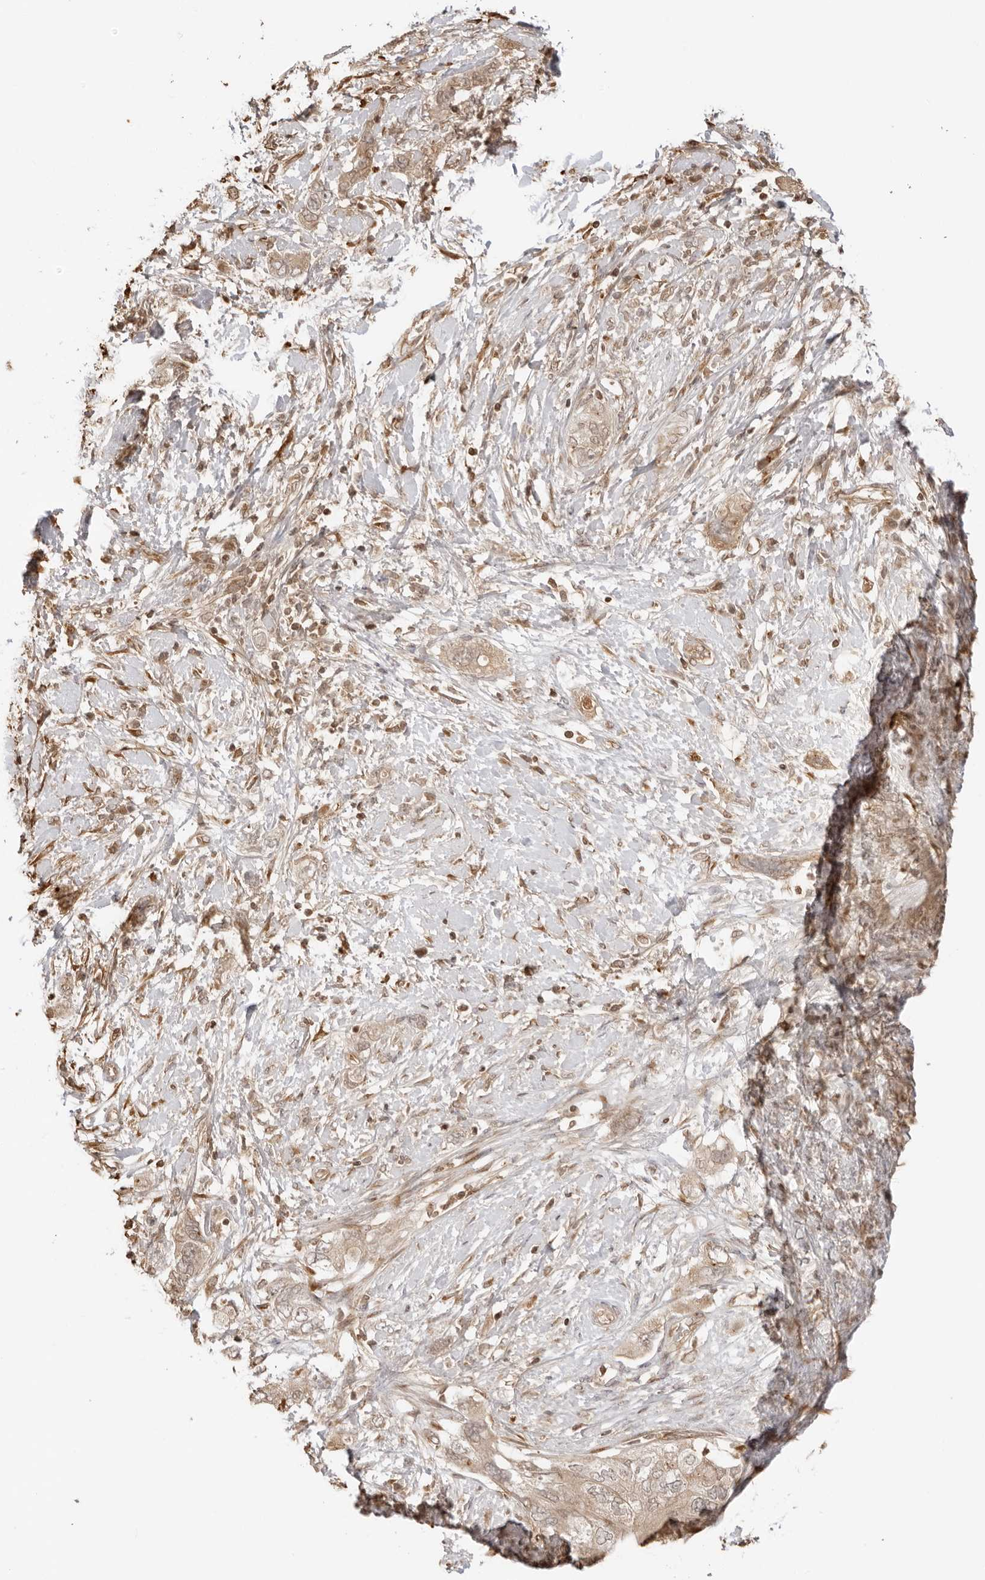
{"staining": {"intensity": "weak", "quantity": ">75%", "location": "cytoplasmic/membranous,nuclear"}, "tissue": "pancreatic cancer", "cell_type": "Tumor cells", "image_type": "cancer", "snomed": [{"axis": "morphology", "description": "Adenocarcinoma, NOS"}, {"axis": "topography", "description": "Pancreas"}], "caption": "This photomicrograph shows IHC staining of pancreatic adenocarcinoma, with low weak cytoplasmic/membranous and nuclear staining in about >75% of tumor cells.", "gene": "IKBKE", "patient": {"sex": "female", "age": 73}}